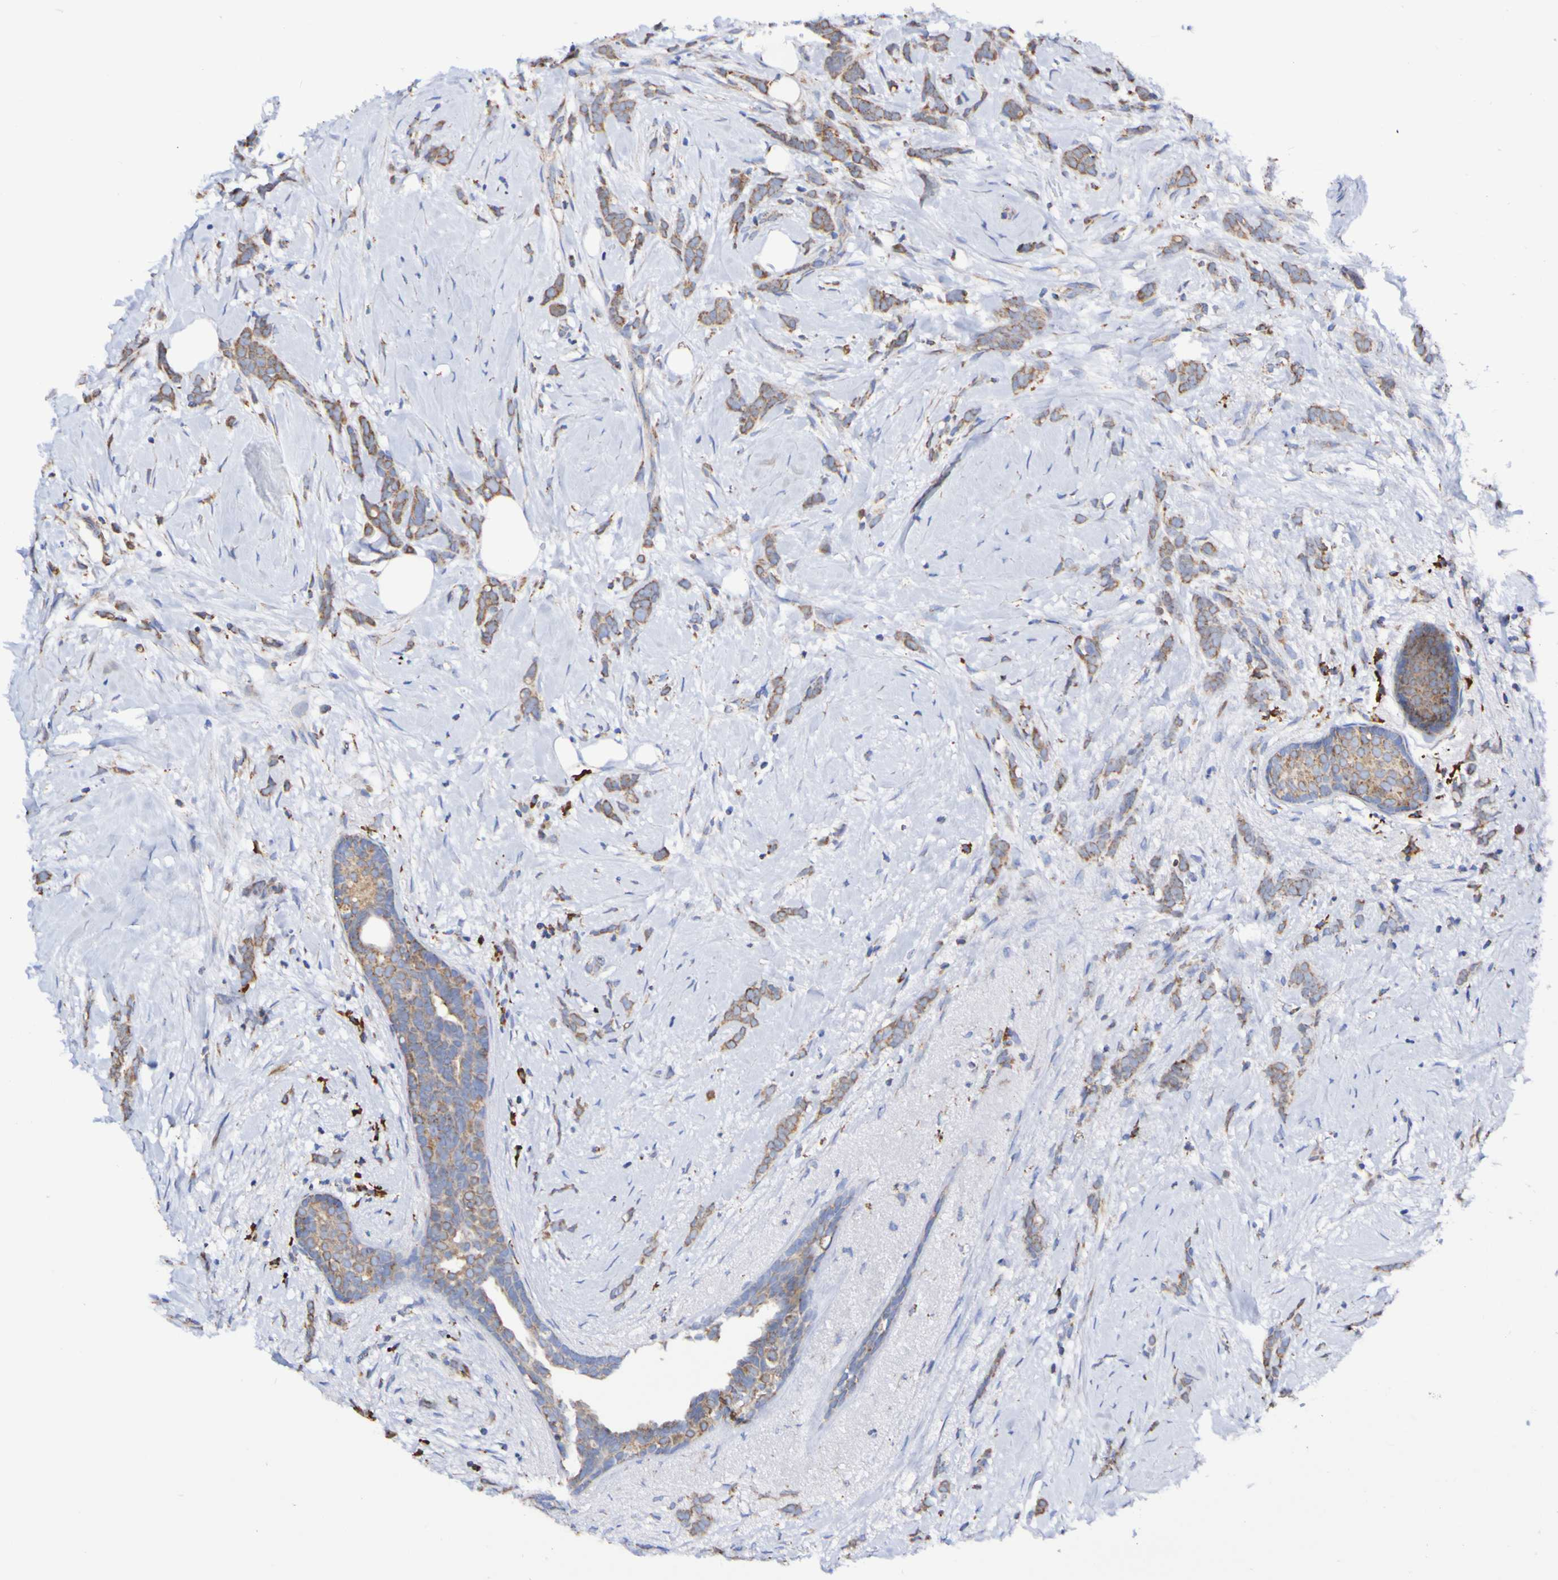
{"staining": {"intensity": "moderate", "quantity": ">75%", "location": "cytoplasmic/membranous"}, "tissue": "breast cancer", "cell_type": "Tumor cells", "image_type": "cancer", "snomed": [{"axis": "morphology", "description": "Lobular carcinoma, in situ"}, {"axis": "morphology", "description": "Lobular carcinoma"}, {"axis": "topography", "description": "Breast"}], "caption": "Moderate cytoplasmic/membranous expression for a protein is appreciated in approximately >75% of tumor cells of breast cancer (lobular carcinoma) using IHC.", "gene": "IL18R1", "patient": {"sex": "female", "age": 41}}